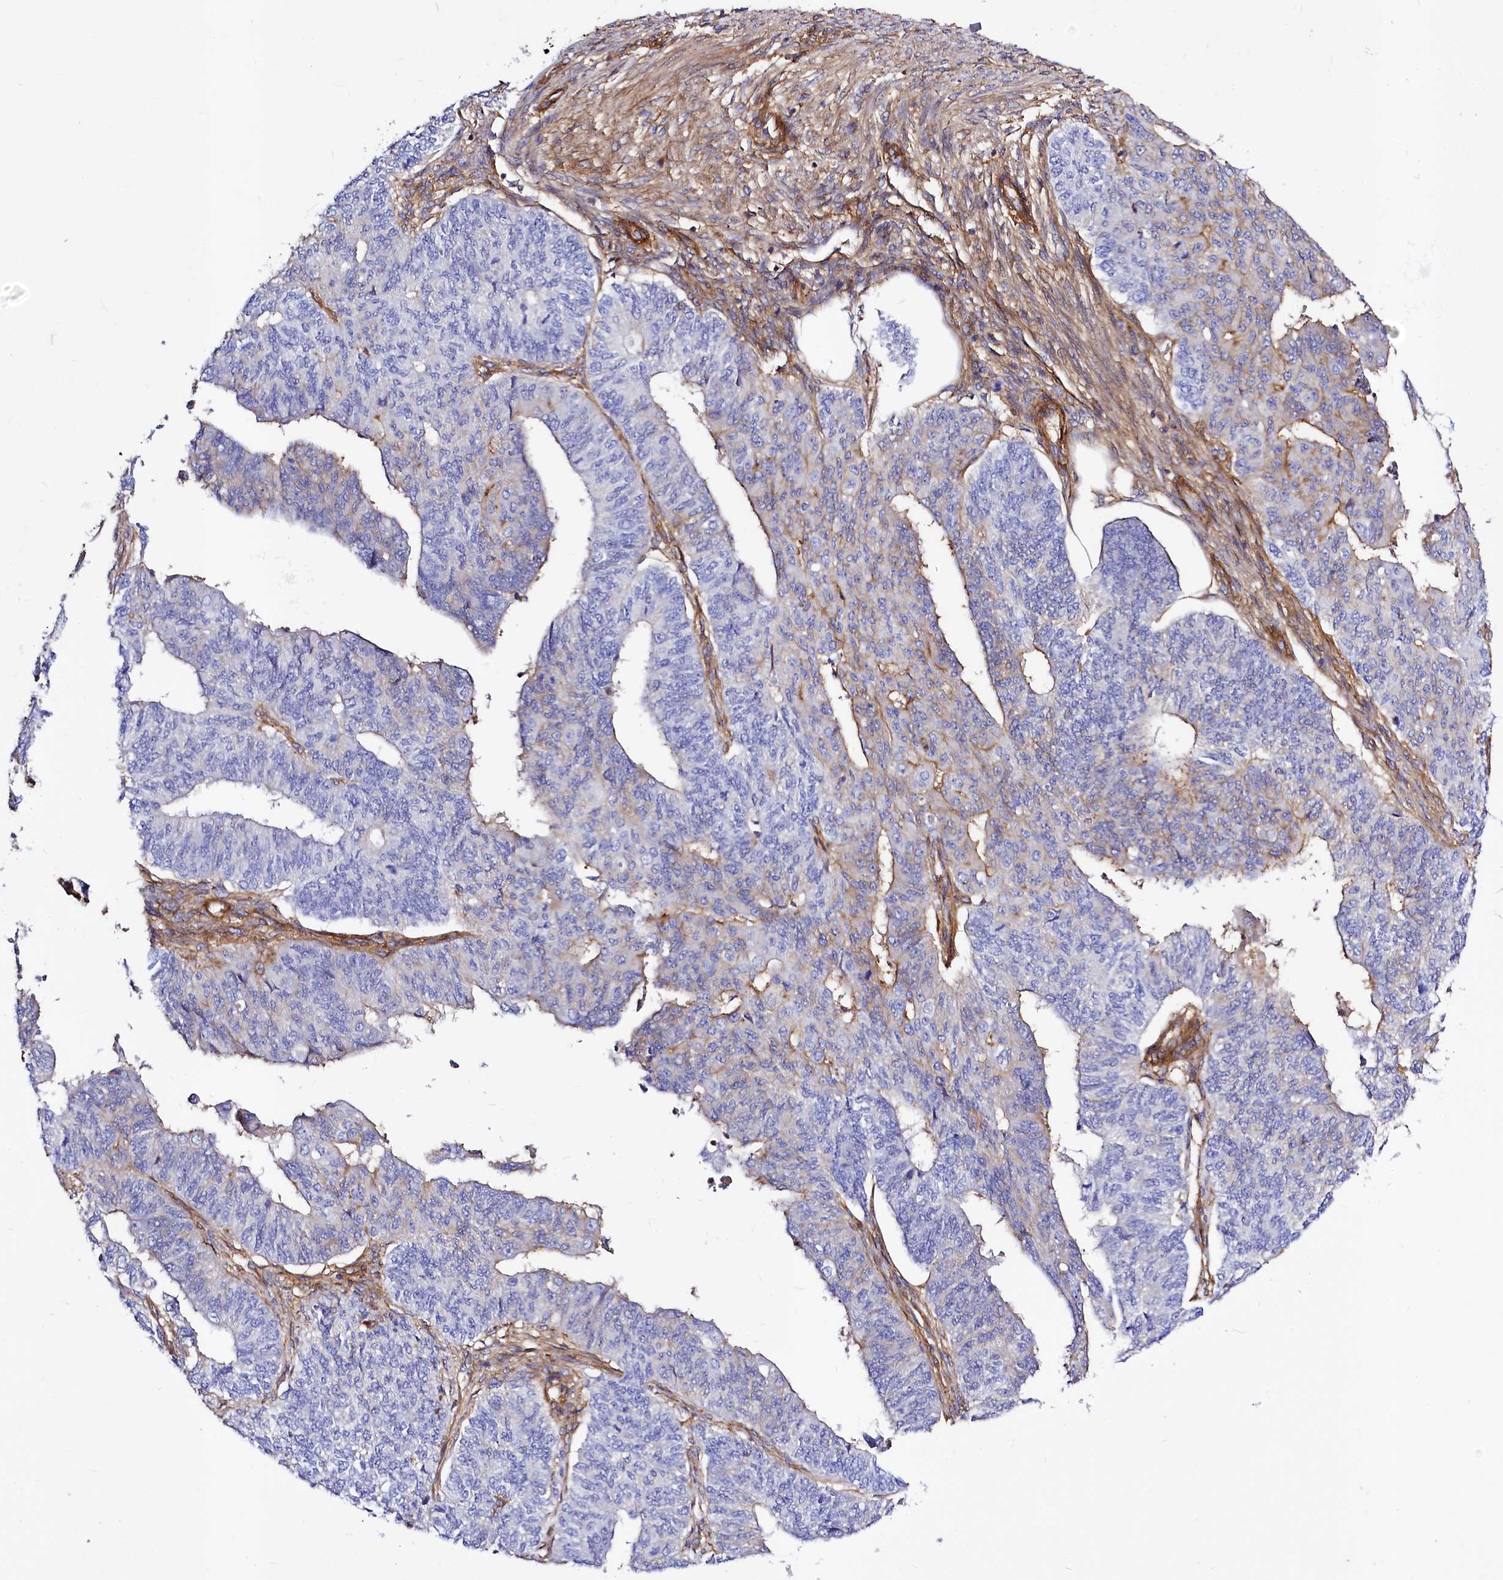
{"staining": {"intensity": "moderate", "quantity": "<25%", "location": "cytoplasmic/membranous"}, "tissue": "endometrial cancer", "cell_type": "Tumor cells", "image_type": "cancer", "snomed": [{"axis": "morphology", "description": "Adenocarcinoma, NOS"}, {"axis": "topography", "description": "Endometrium"}], "caption": "Endometrial cancer stained for a protein (brown) demonstrates moderate cytoplasmic/membranous positive positivity in about <25% of tumor cells.", "gene": "ANO6", "patient": {"sex": "female", "age": 32}}